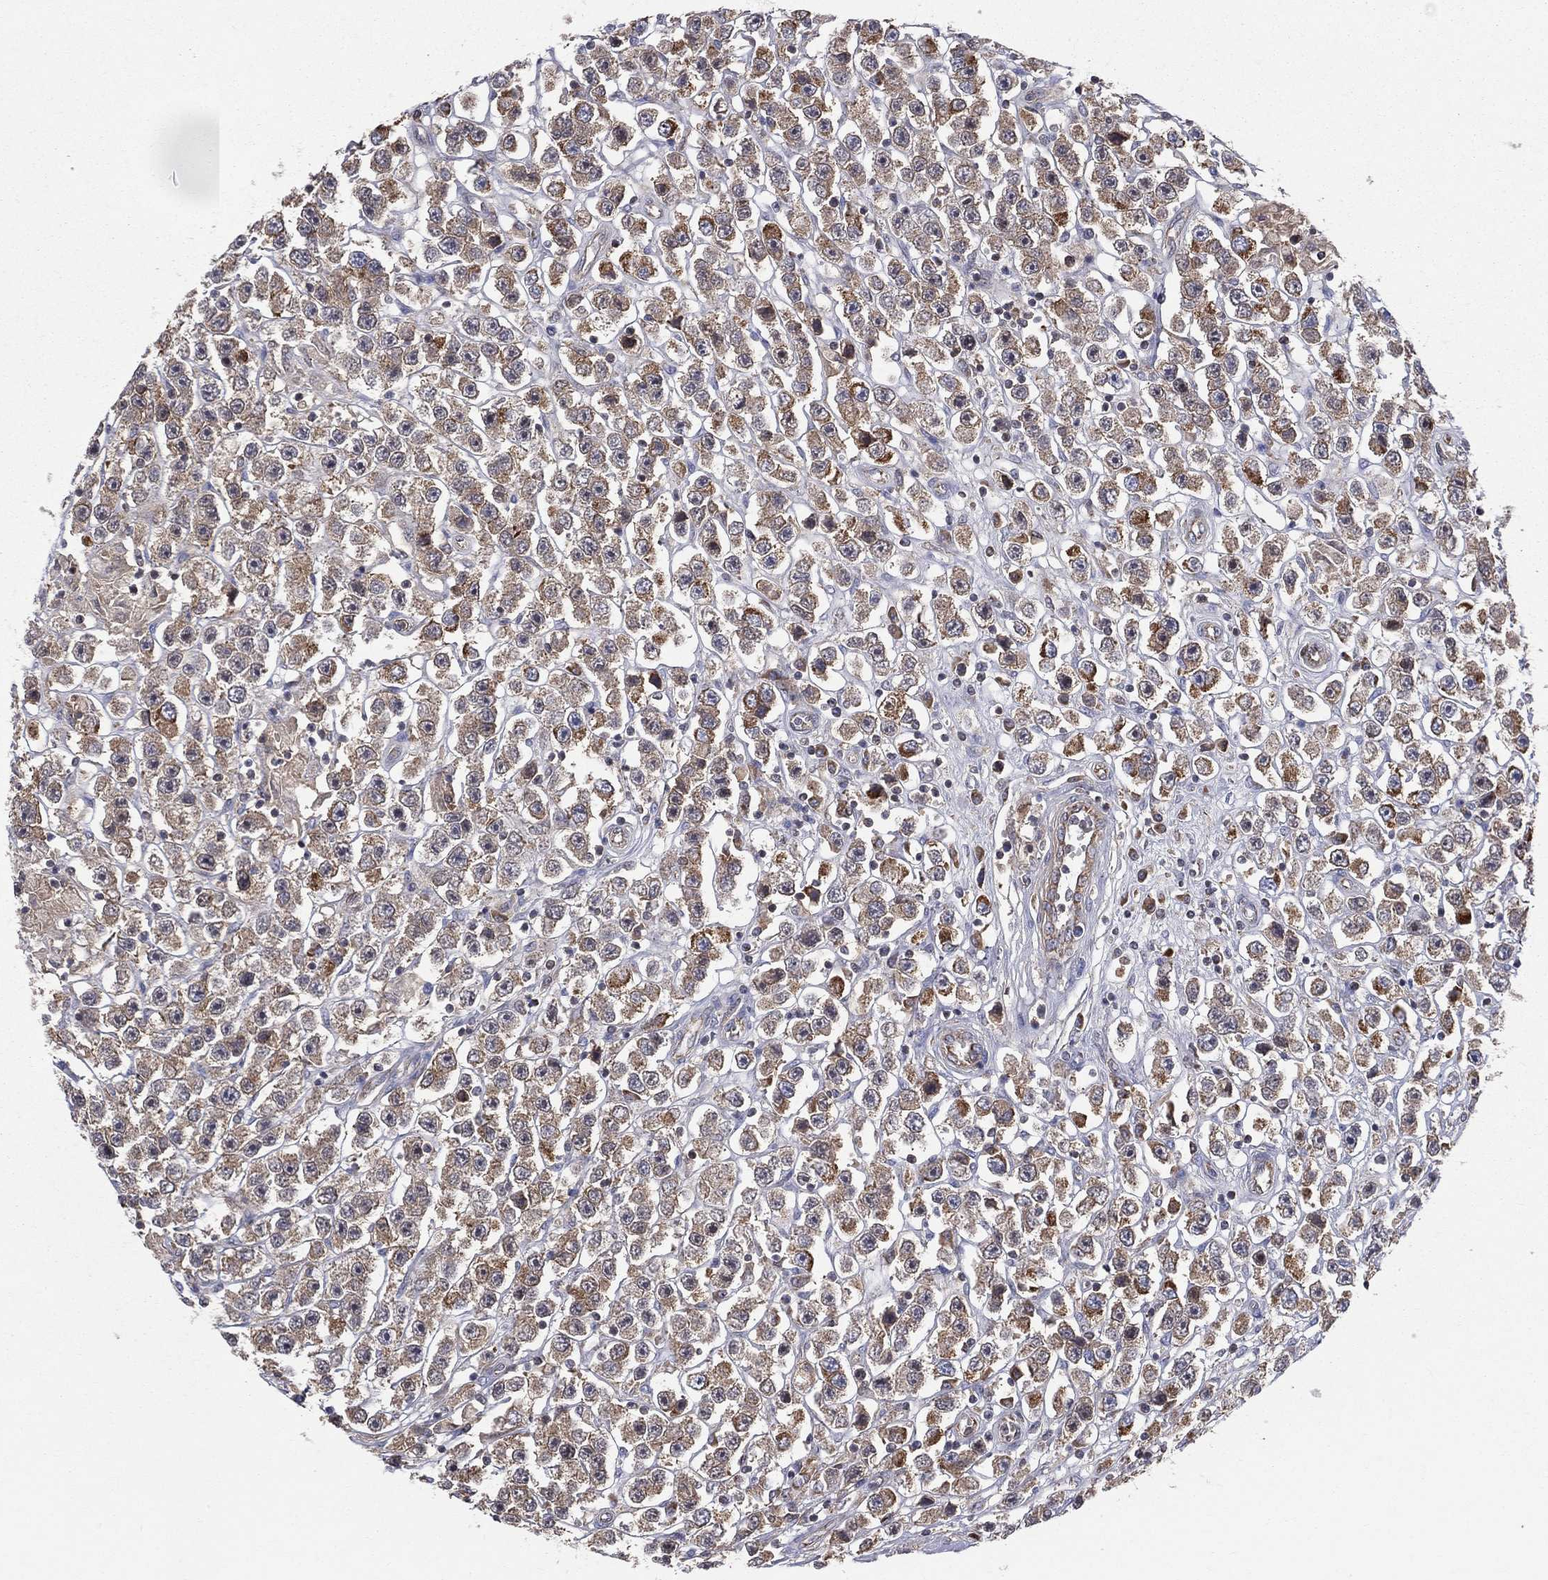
{"staining": {"intensity": "moderate", "quantity": "25%-75%", "location": "cytoplasmic/membranous"}, "tissue": "testis cancer", "cell_type": "Tumor cells", "image_type": "cancer", "snomed": [{"axis": "morphology", "description": "Seminoma, NOS"}, {"axis": "topography", "description": "Testis"}], "caption": "Immunohistochemistry (IHC) micrograph of testis cancer (seminoma) stained for a protein (brown), which demonstrates medium levels of moderate cytoplasmic/membranous expression in about 25%-75% of tumor cells.", "gene": "MIX23", "patient": {"sex": "male", "age": 45}}